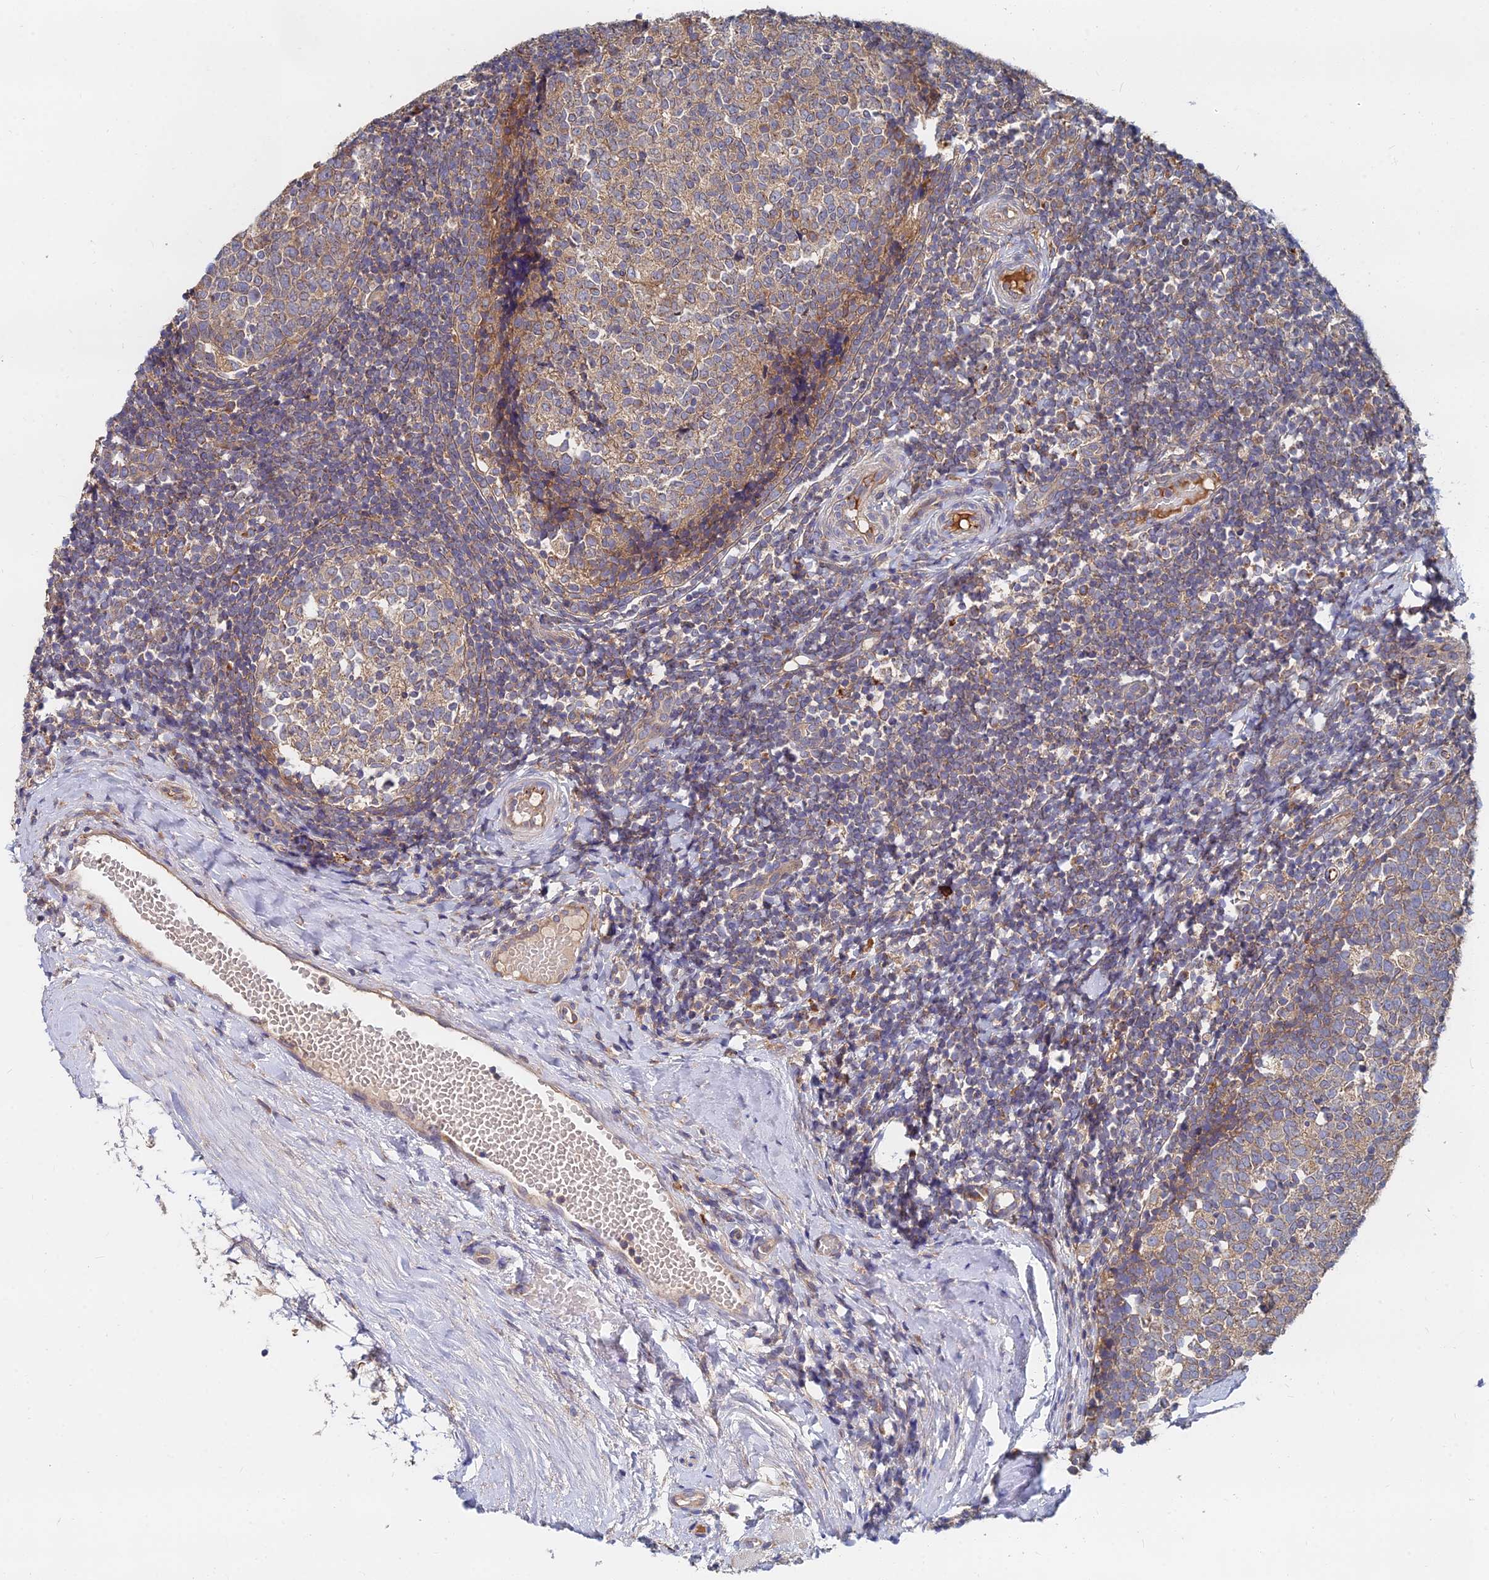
{"staining": {"intensity": "weak", "quantity": ">75%", "location": "cytoplasmic/membranous"}, "tissue": "tonsil", "cell_type": "Germinal center cells", "image_type": "normal", "snomed": [{"axis": "morphology", "description": "Normal tissue, NOS"}, {"axis": "topography", "description": "Tonsil"}], "caption": "Protein analysis of benign tonsil shows weak cytoplasmic/membranous positivity in about >75% of germinal center cells. Using DAB (3,3'-diaminobenzidine) (brown) and hematoxylin (blue) stains, captured at high magnification using brightfield microscopy.", "gene": "CCZ1B", "patient": {"sex": "female", "age": 19}}